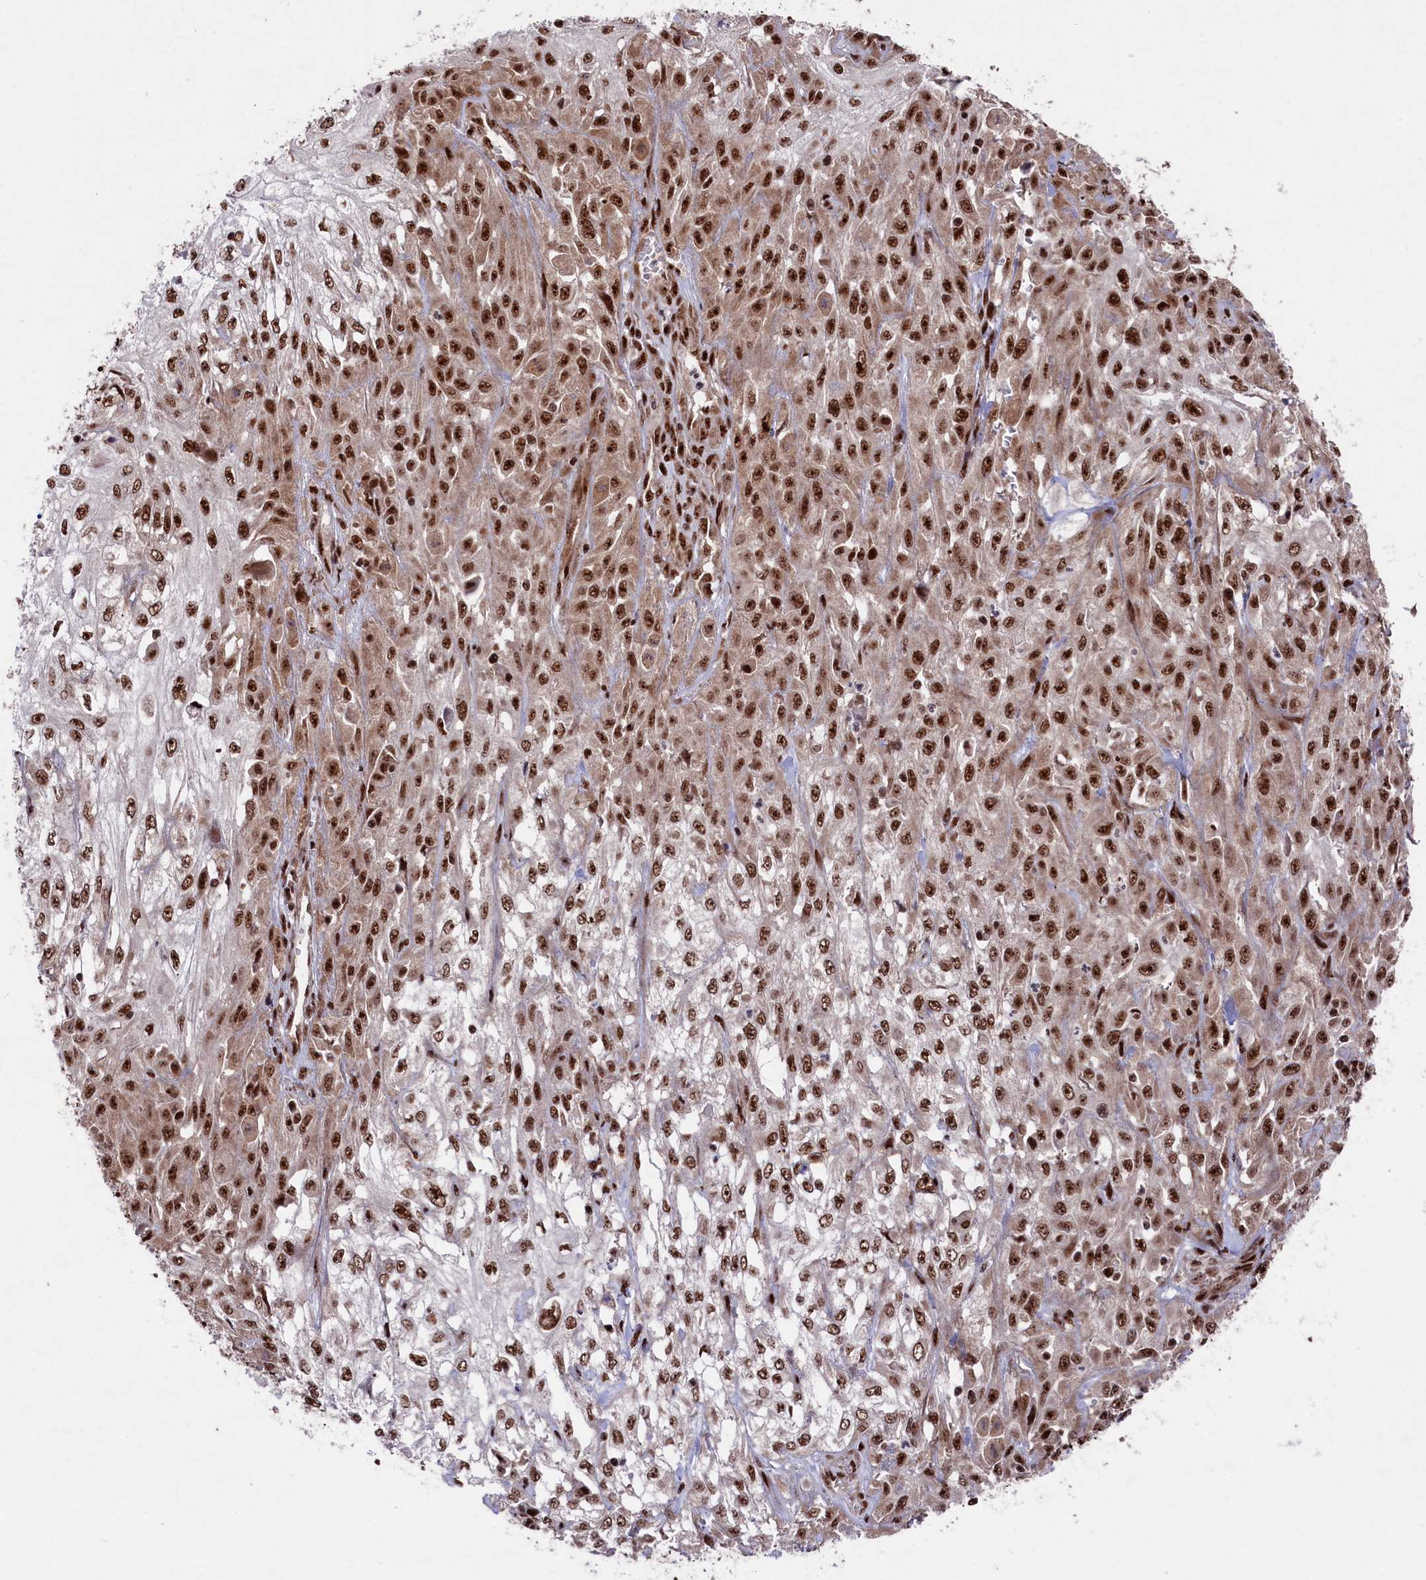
{"staining": {"intensity": "strong", "quantity": ">75%", "location": "nuclear"}, "tissue": "skin cancer", "cell_type": "Tumor cells", "image_type": "cancer", "snomed": [{"axis": "morphology", "description": "Squamous cell carcinoma, NOS"}, {"axis": "morphology", "description": "Squamous cell carcinoma, metastatic, NOS"}, {"axis": "topography", "description": "Skin"}, {"axis": "topography", "description": "Lymph node"}], "caption": "Skin cancer tissue demonstrates strong nuclear expression in about >75% of tumor cells, visualized by immunohistochemistry.", "gene": "PRPF31", "patient": {"sex": "male", "age": 75}}